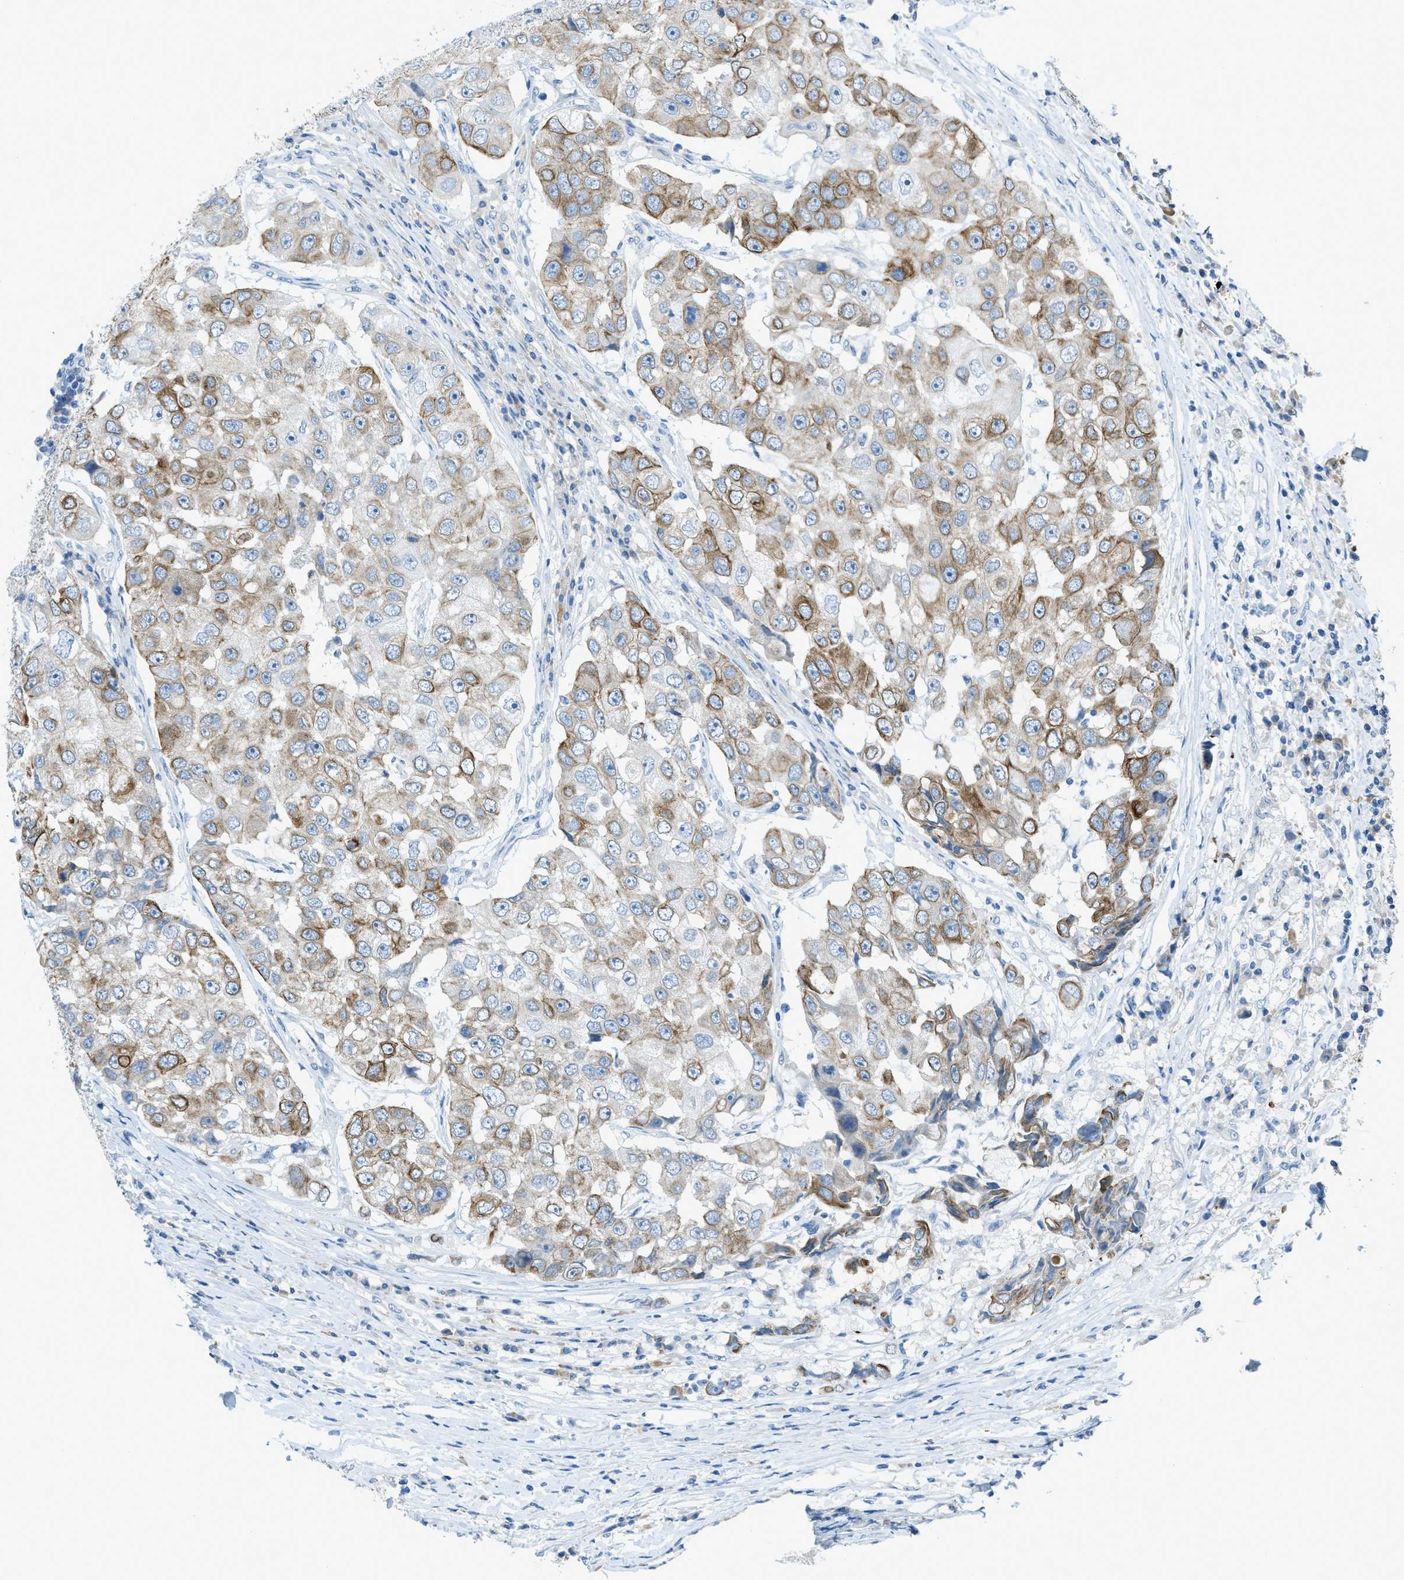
{"staining": {"intensity": "moderate", "quantity": "<25%", "location": "cytoplasmic/membranous"}, "tissue": "breast cancer", "cell_type": "Tumor cells", "image_type": "cancer", "snomed": [{"axis": "morphology", "description": "Duct carcinoma"}, {"axis": "topography", "description": "Breast"}], "caption": "High-magnification brightfield microscopy of infiltrating ductal carcinoma (breast) stained with DAB (brown) and counterstained with hematoxylin (blue). tumor cells exhibit moderate cytoplasmic/membranous positivity is identified in approximately<25% of cells. (DAB (3,3'-diaminobenzidine) IHC with brightfield microscopy, high magnification).", "gene": "KLHL8", "patient": {"sex": "female", "age": 27}}